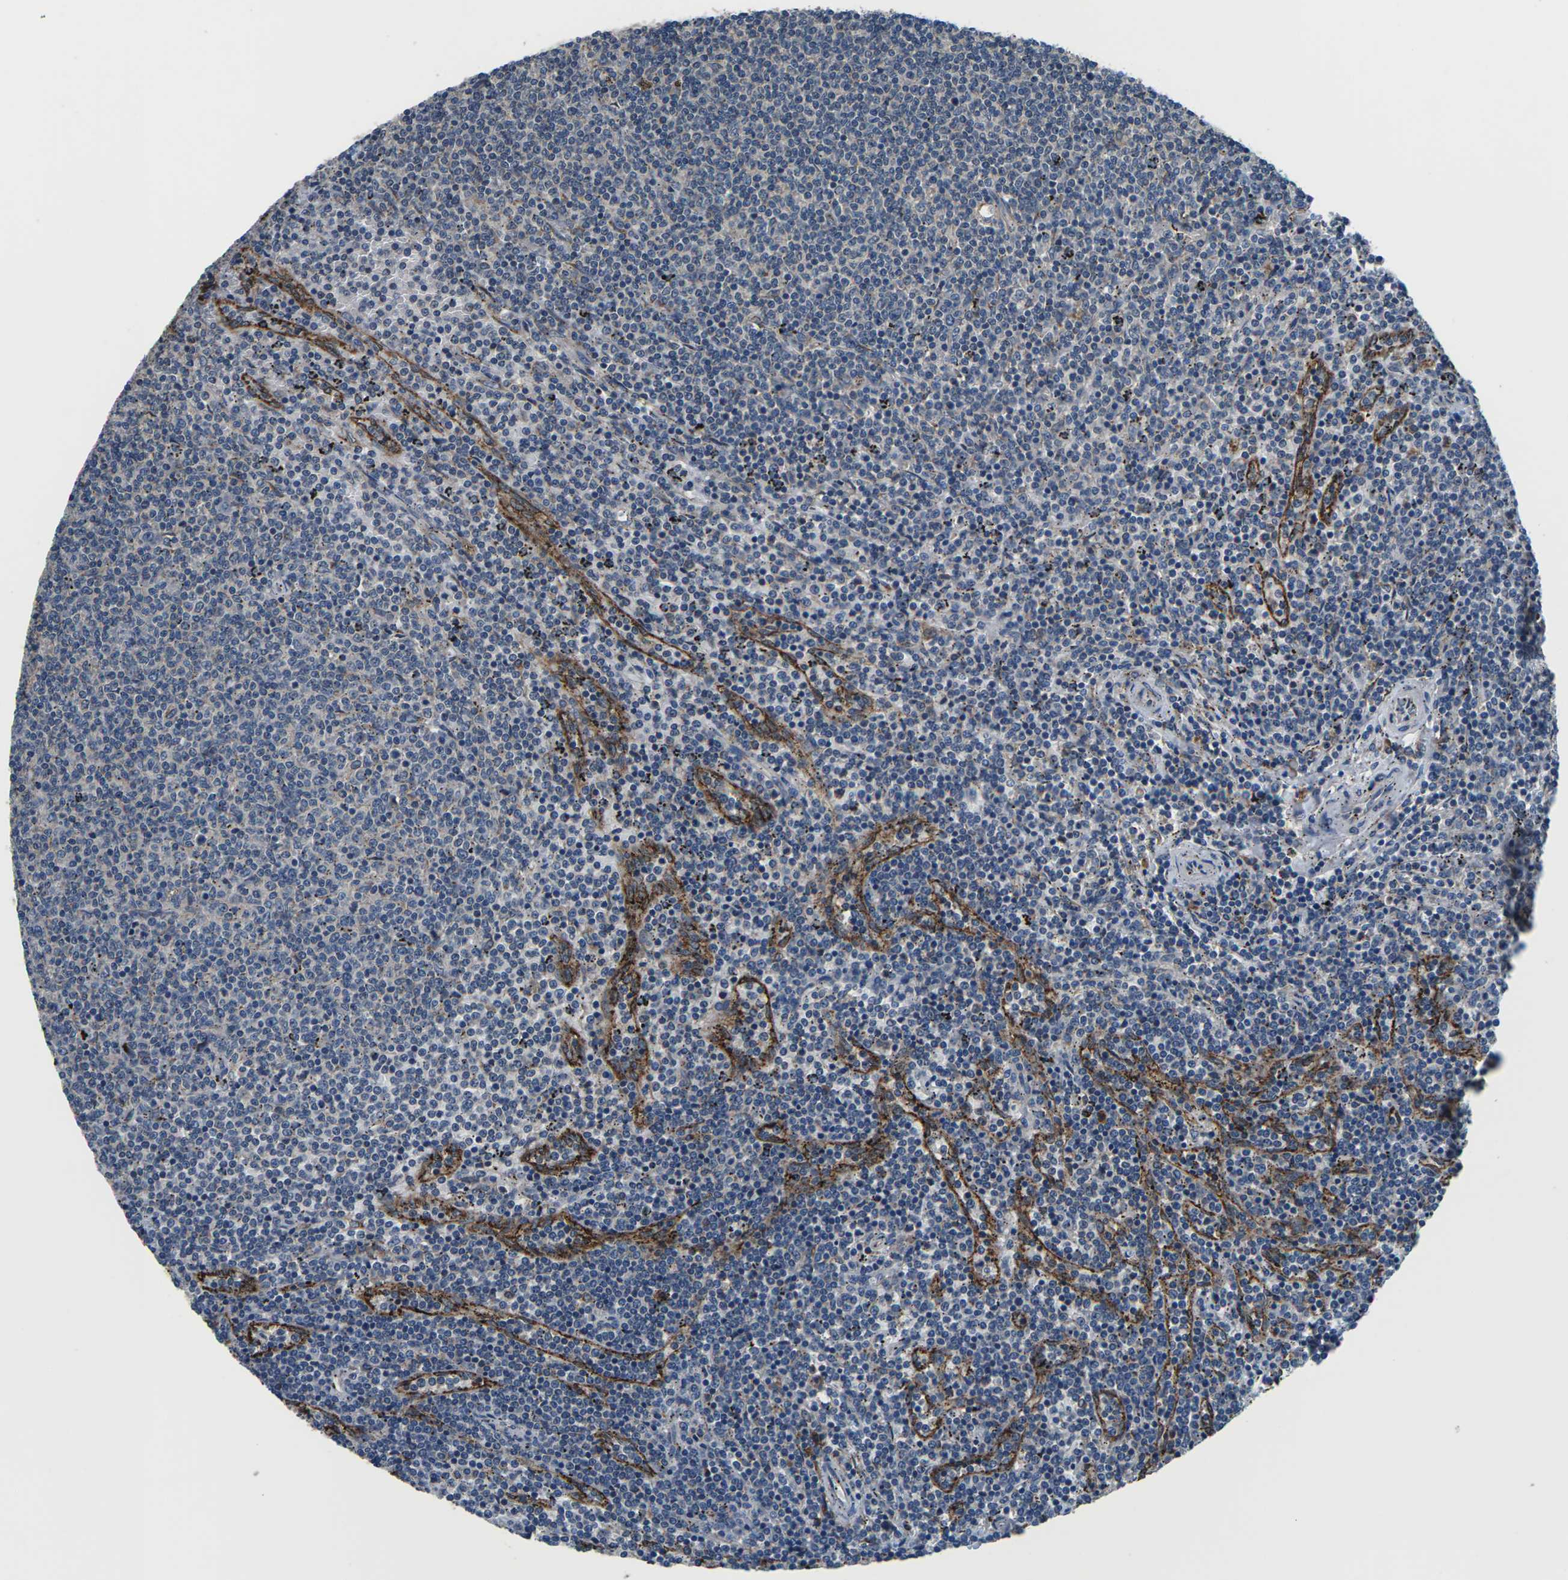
{"staining": {"intensity": "negative", "quantity": "none", "location": "none"}, "tissue": "lymphoma", "cell_type": "Tumor cells", "image_type": "cancer", "snomed": [{"axis": "morphology", "description": "Malignant lymphoma, non-Hodgkin's type, Low grade"}, {"axis": "topography", "description": "Spleen"}], "caption": "Immunohistochemistry (IHC) of human lymphoma displays no positivity in tumor cells. (DAB IHC visualized using brightfield microscopy, high magnification).", "gene": "GABRP", "patient": {"sex": "female", "age": 50}}